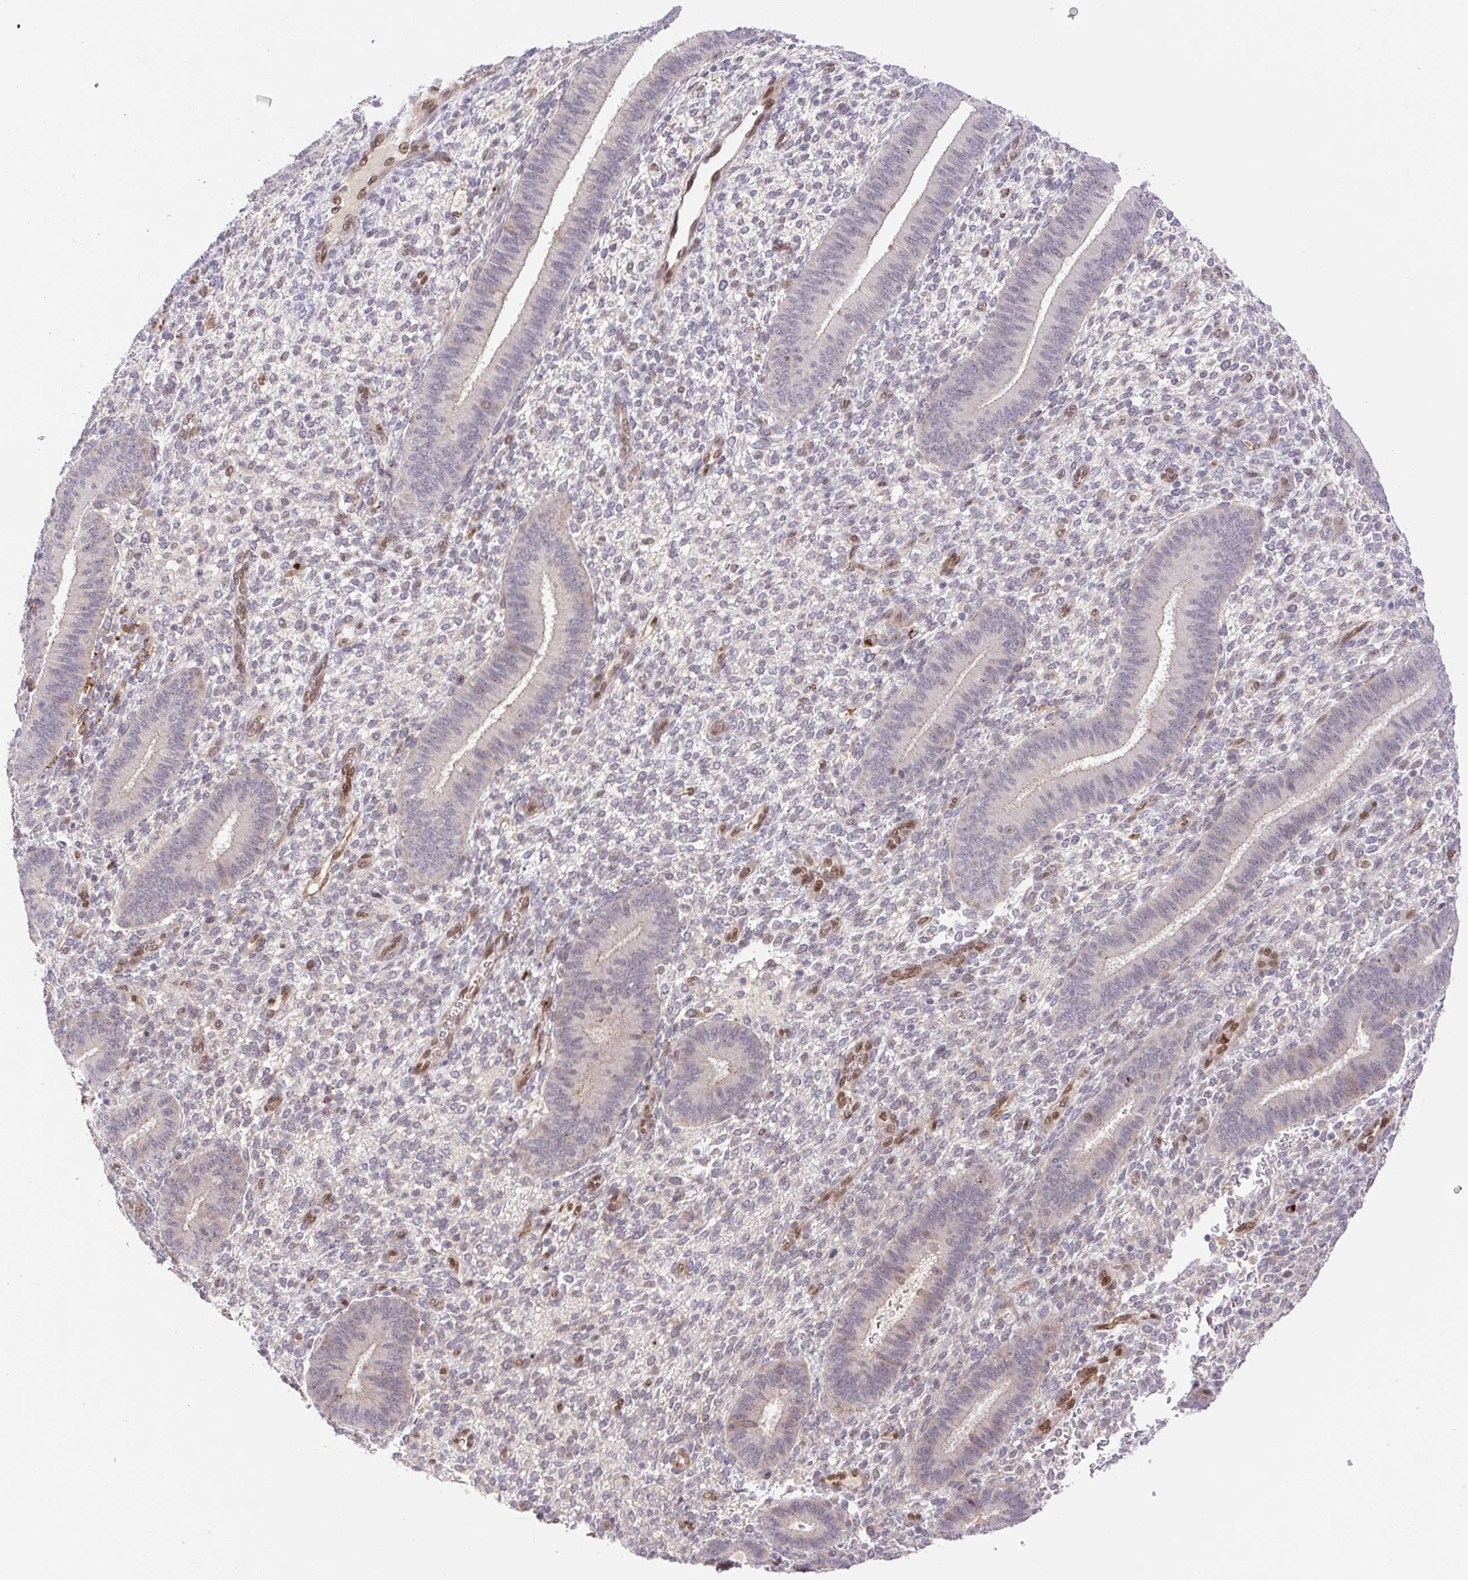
{"staining": {"intensity": "negative", "quantity": "none", "location": "none"}, "tissue": "endometrium", "cell_type": "Cells in endometrial stroma", "image_type": "normal", "snomed": [{"axis": "morphology", "description": "Normal tissue, NOS"}, {"axis": "topography", "description": "Endometrium"}], "caption": "Cells in endometrial stroma are negative for brown protein staining in unremarkable endometrium. (Brightfield microscopy of DAB IHC at high magnification).", "gene": "ERG", "patient": {"sex": "female", "age": 39}}